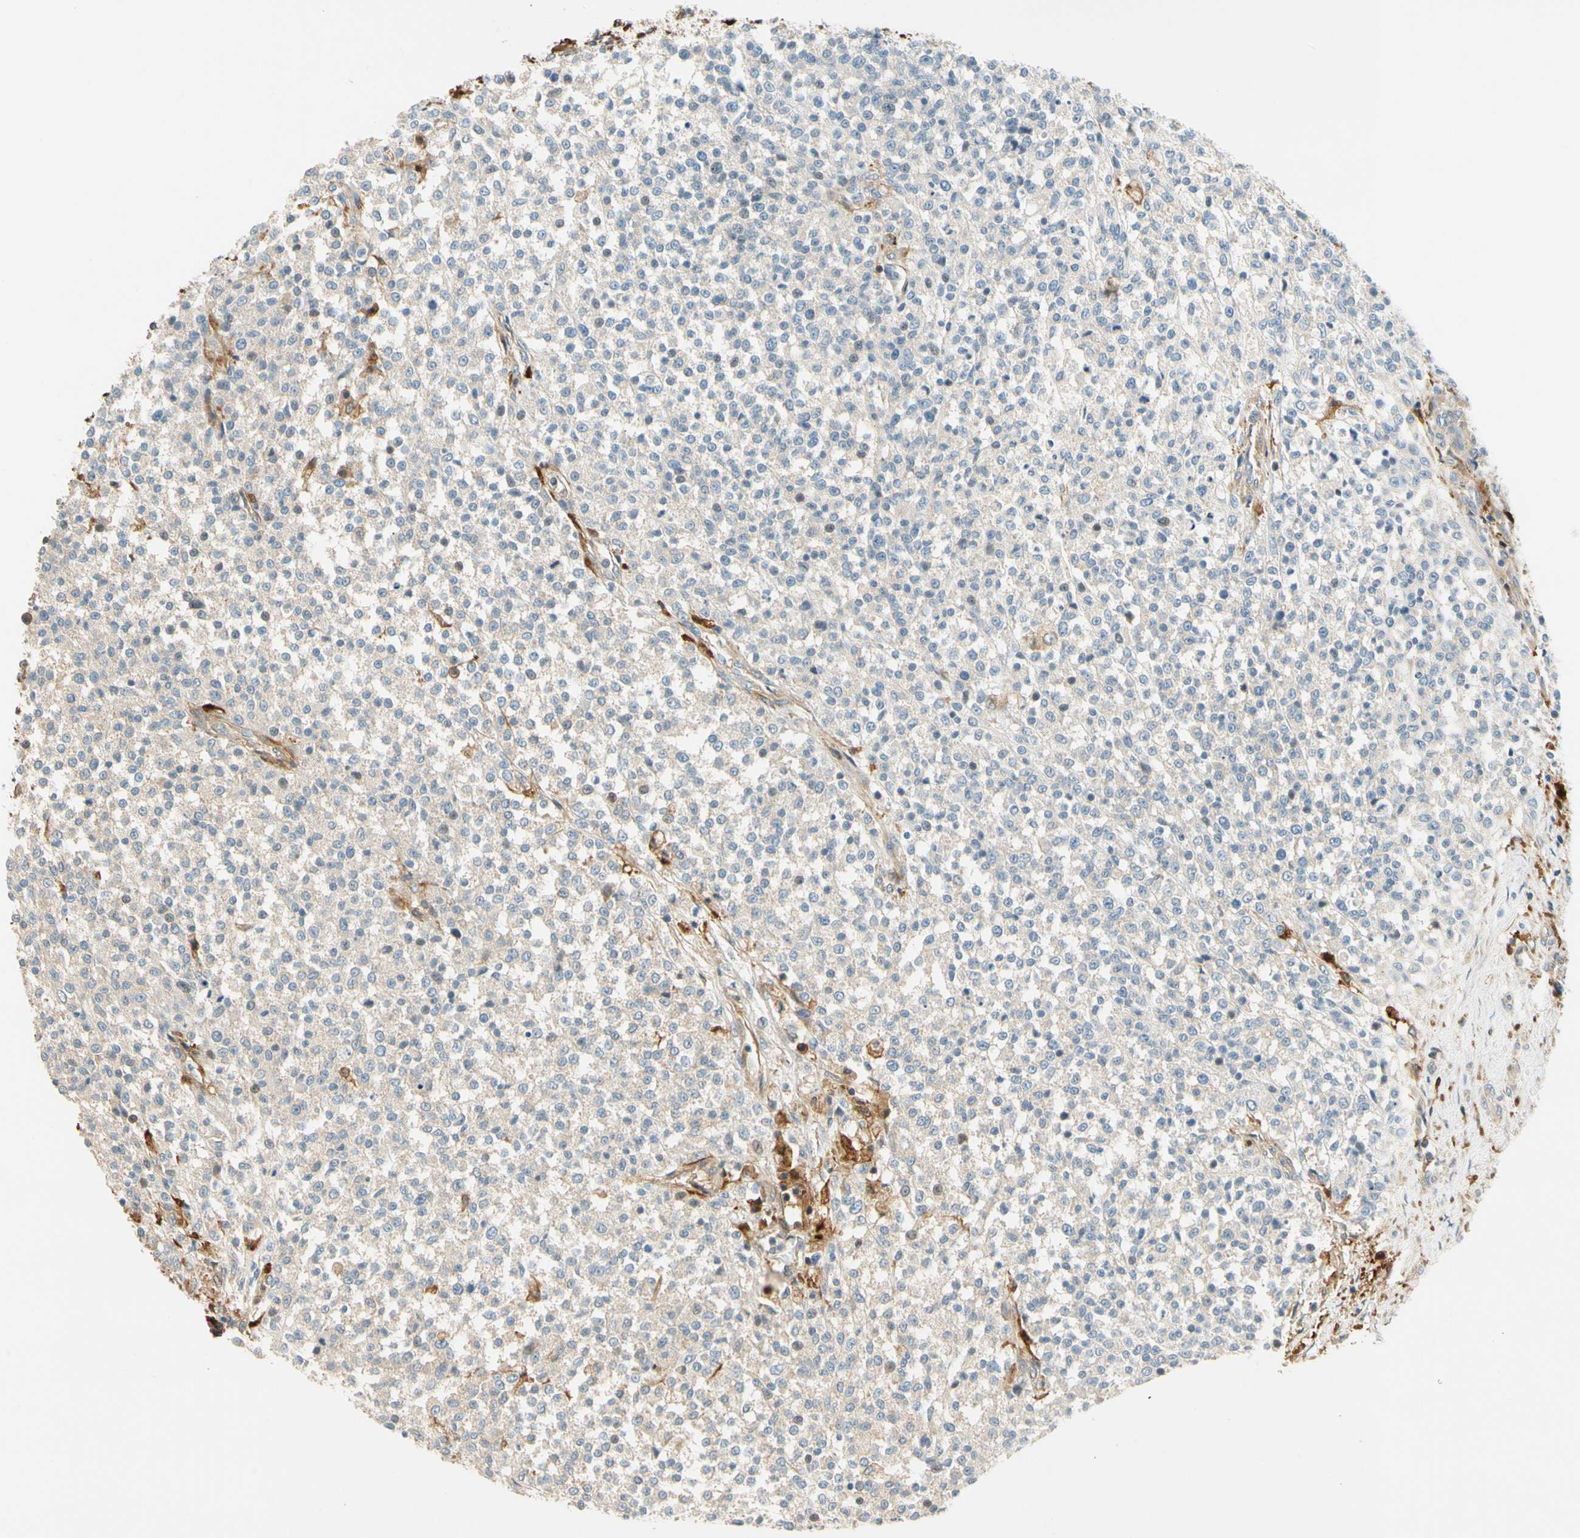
{"staining": {"intensity": "weak", "quantity": "<25%", "location": "cytoplasmic/membranous"}, "tissue": "testis cancer", "cell_type": "Tumor cells", "image_type": "cancer", "snomed": [{"axis": "morphology", "description": "Seminoma, NOS"}, {"axis": "topography", "description": "Testis"}], "caption": "Seminoma (testis) stained for a protein using immunohistochemistry exhibits no positivity tumor cells.", "gene": "PARP14", "patient": {"sex": "male", "age": 59}}